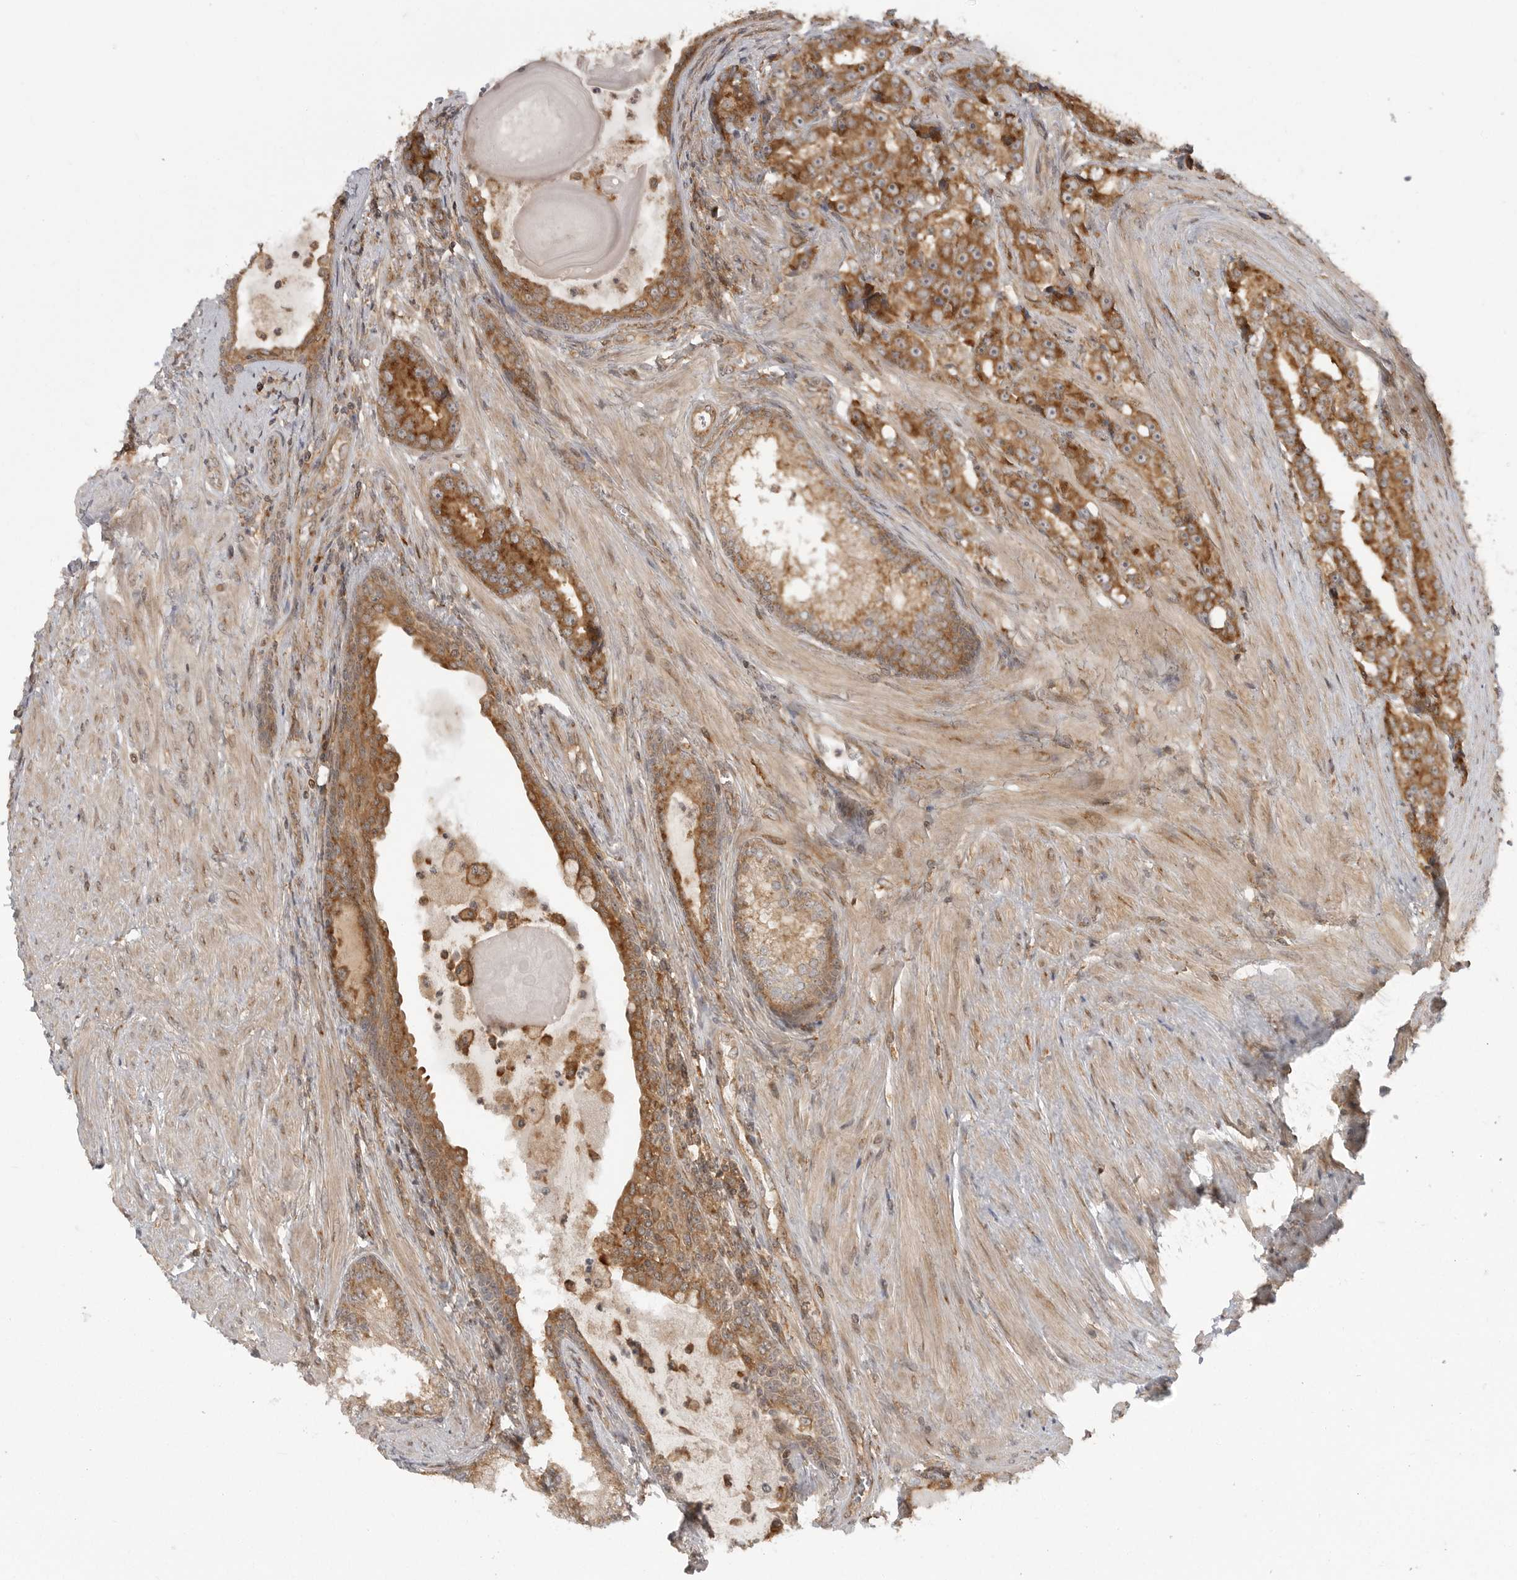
{"staining": {"intensity": "moderate", "quantity": ">75%", "location": "cytoplasmic/membranous"}, "tissue": "prostate cancer", "cell_type": "Tumor cells", "image_type": "cancer", "snomed": [{"axis": "morphology", "description": "Adenocarcinoma, High grade"}, {"axis": "topography", "description": "Prostate"}], "caption": "Moderate cytoplasmic/membranous expression for a protein is present in about >75% of tumor cells of prostate cancer using immunohistochemistry (IHC).", "gene": "FAT3", "patient": {"sex": "male", "age": 60}}